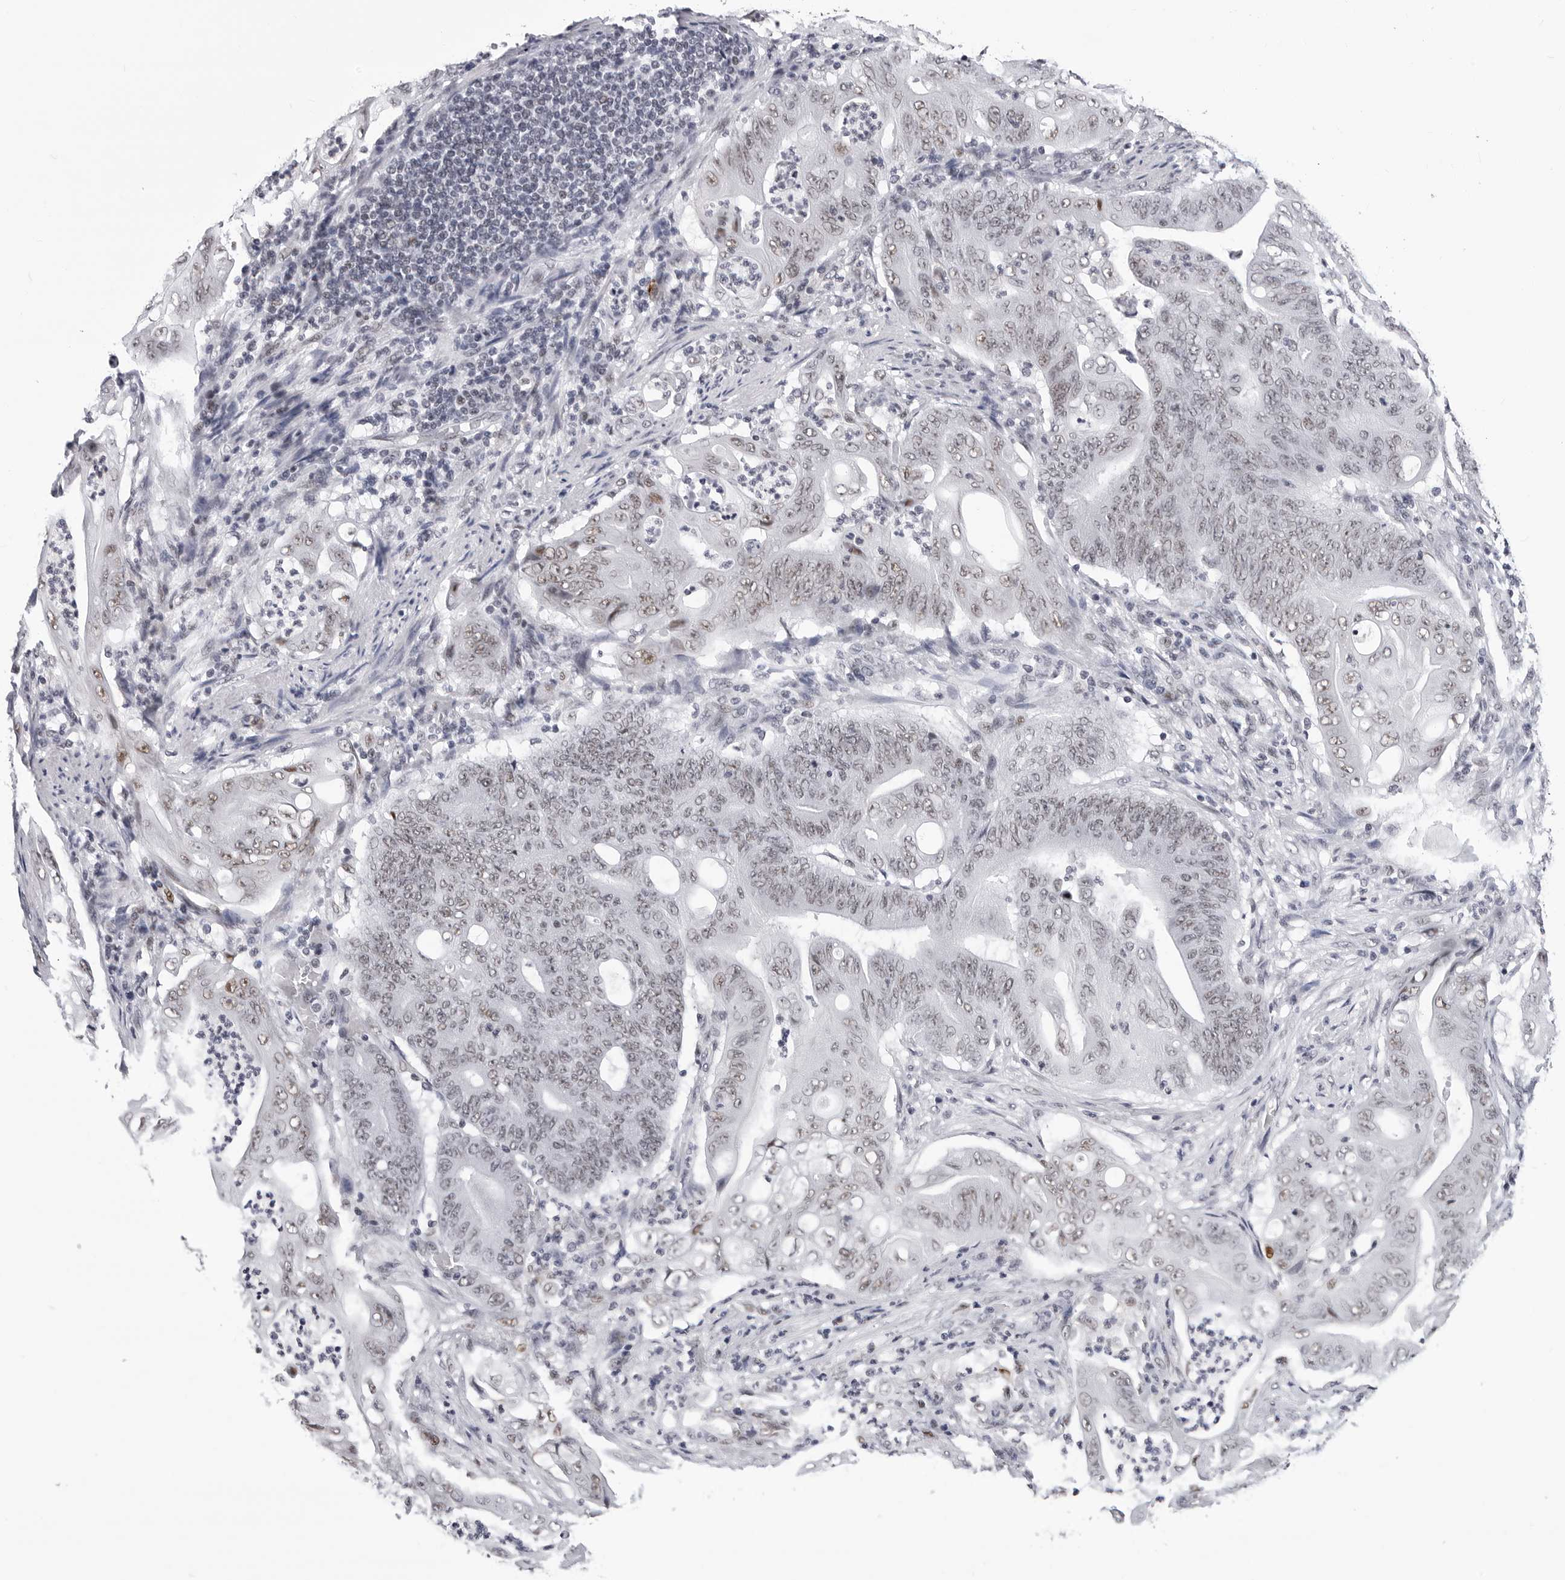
{"staining": {"intensity": "weak", "quantity": "25%-75%", "location": "nuclear"}, "tissue": "stomach cancer", "cell_type": "Tumor cells", "image_type": "cancer", "snomed": [{"axis": "morphology", "description": "Adenocarcinoma, NOS"}, {"axis": "topography", "description": "Stomach"}], "caption": "High-magnification brightfield microscopy of stomach adenocarcinoma stained with DAB (3,3'-diaminobenzidine) (brown) and counterstained with hematoxylin (blue). tumor cells exhibit weak nuclear staining is present in approximately25%-75% of cells.", "gene": "SF3B4", "patient": {"sex": "female", "age": 73}}